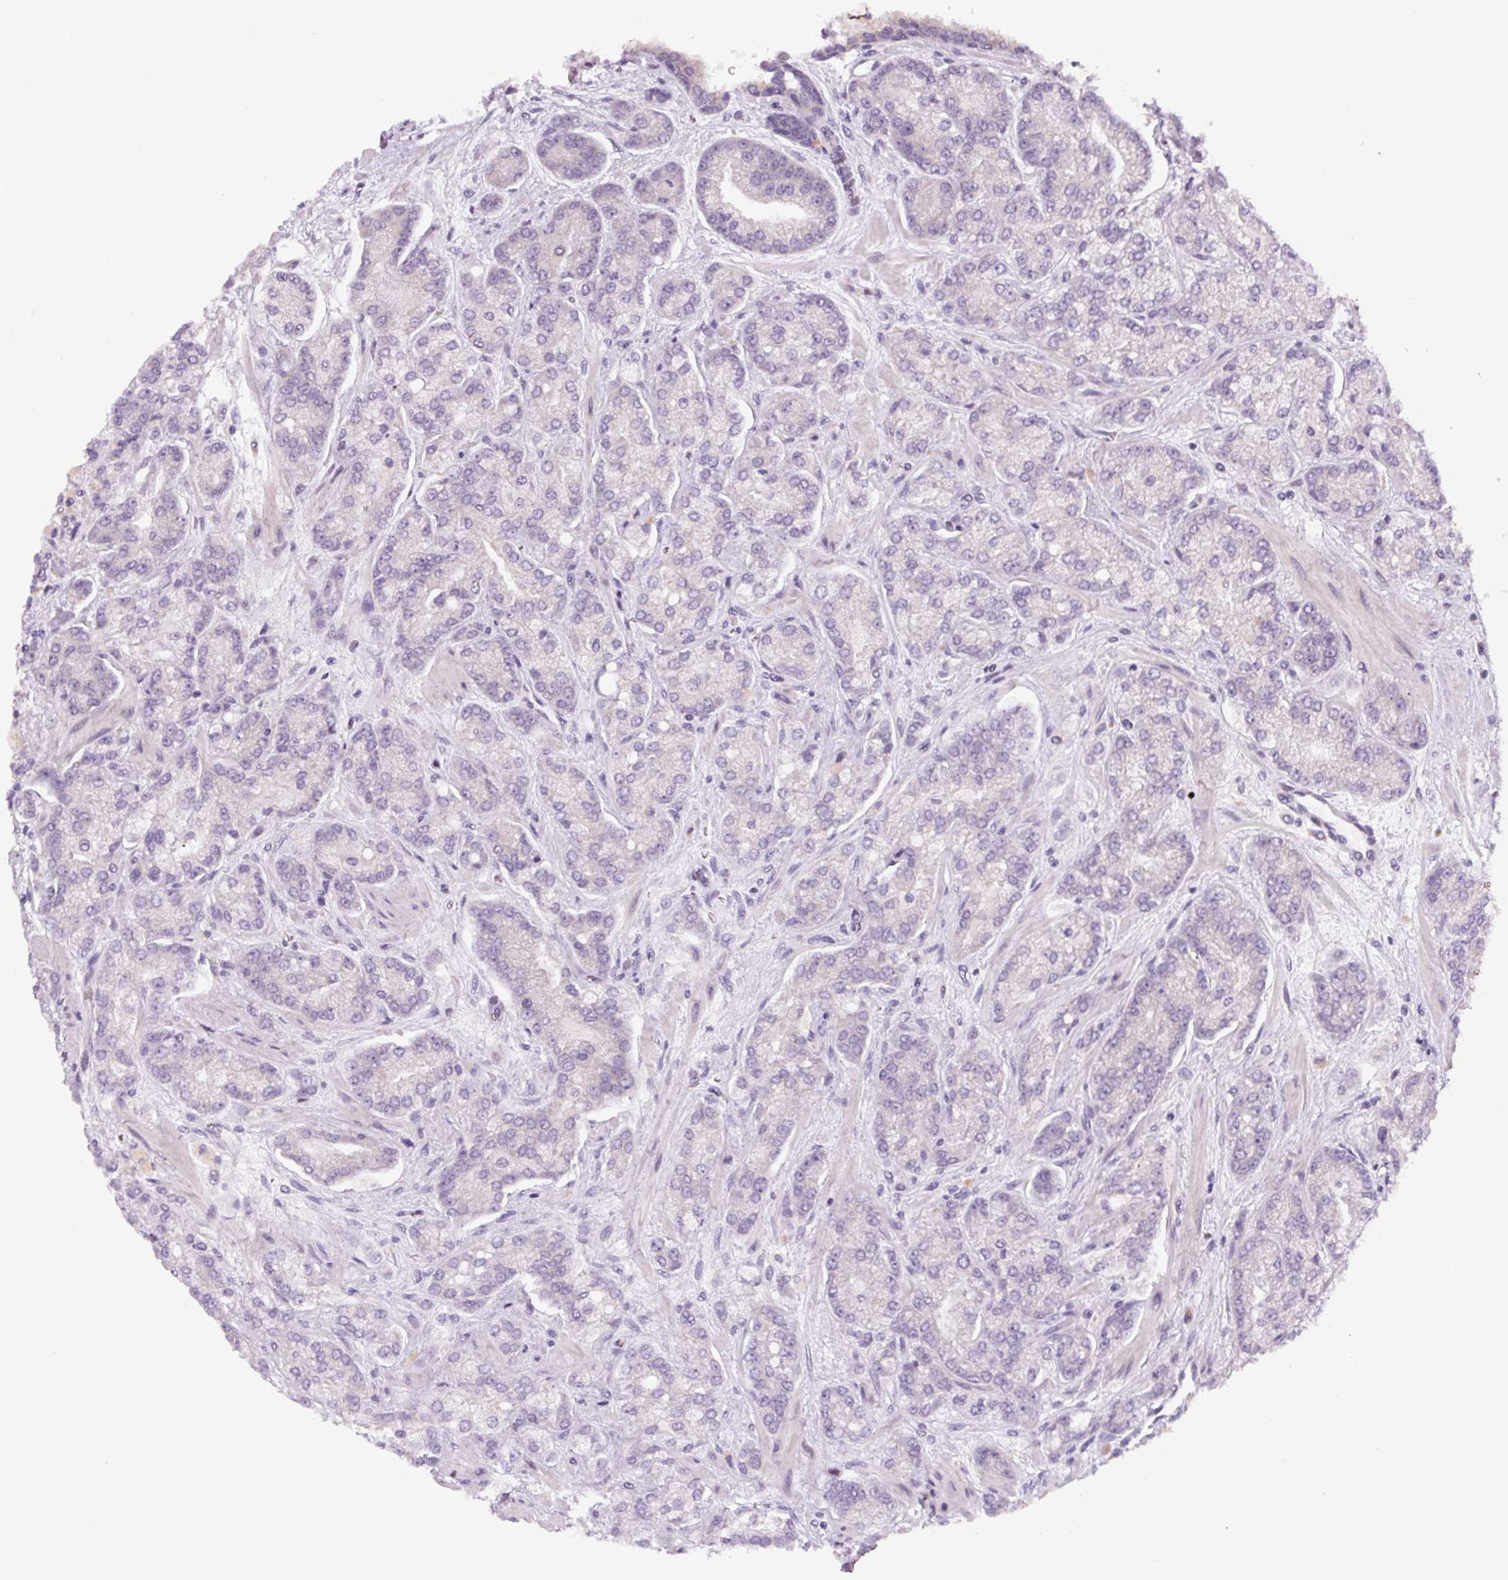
{"staining": {"intensity": "negative", "quantity": "none", "location": "none"}, "tissue": "prostate cancer", "cell_type": "Tumor cells", "image_type": "cancer", "snomed": [{"axis": "morphology", "description": "Adenocarcinoma, High grade"}, {"axis": "topography", "description": "Prostate"}], "caption": "Immunohistochemical staining of prostate high-grade adenocarcinoma shows no significant staining in tumor cells.", "gene": "YIF1B", "patient": {"sex": "male", "age": 68}}